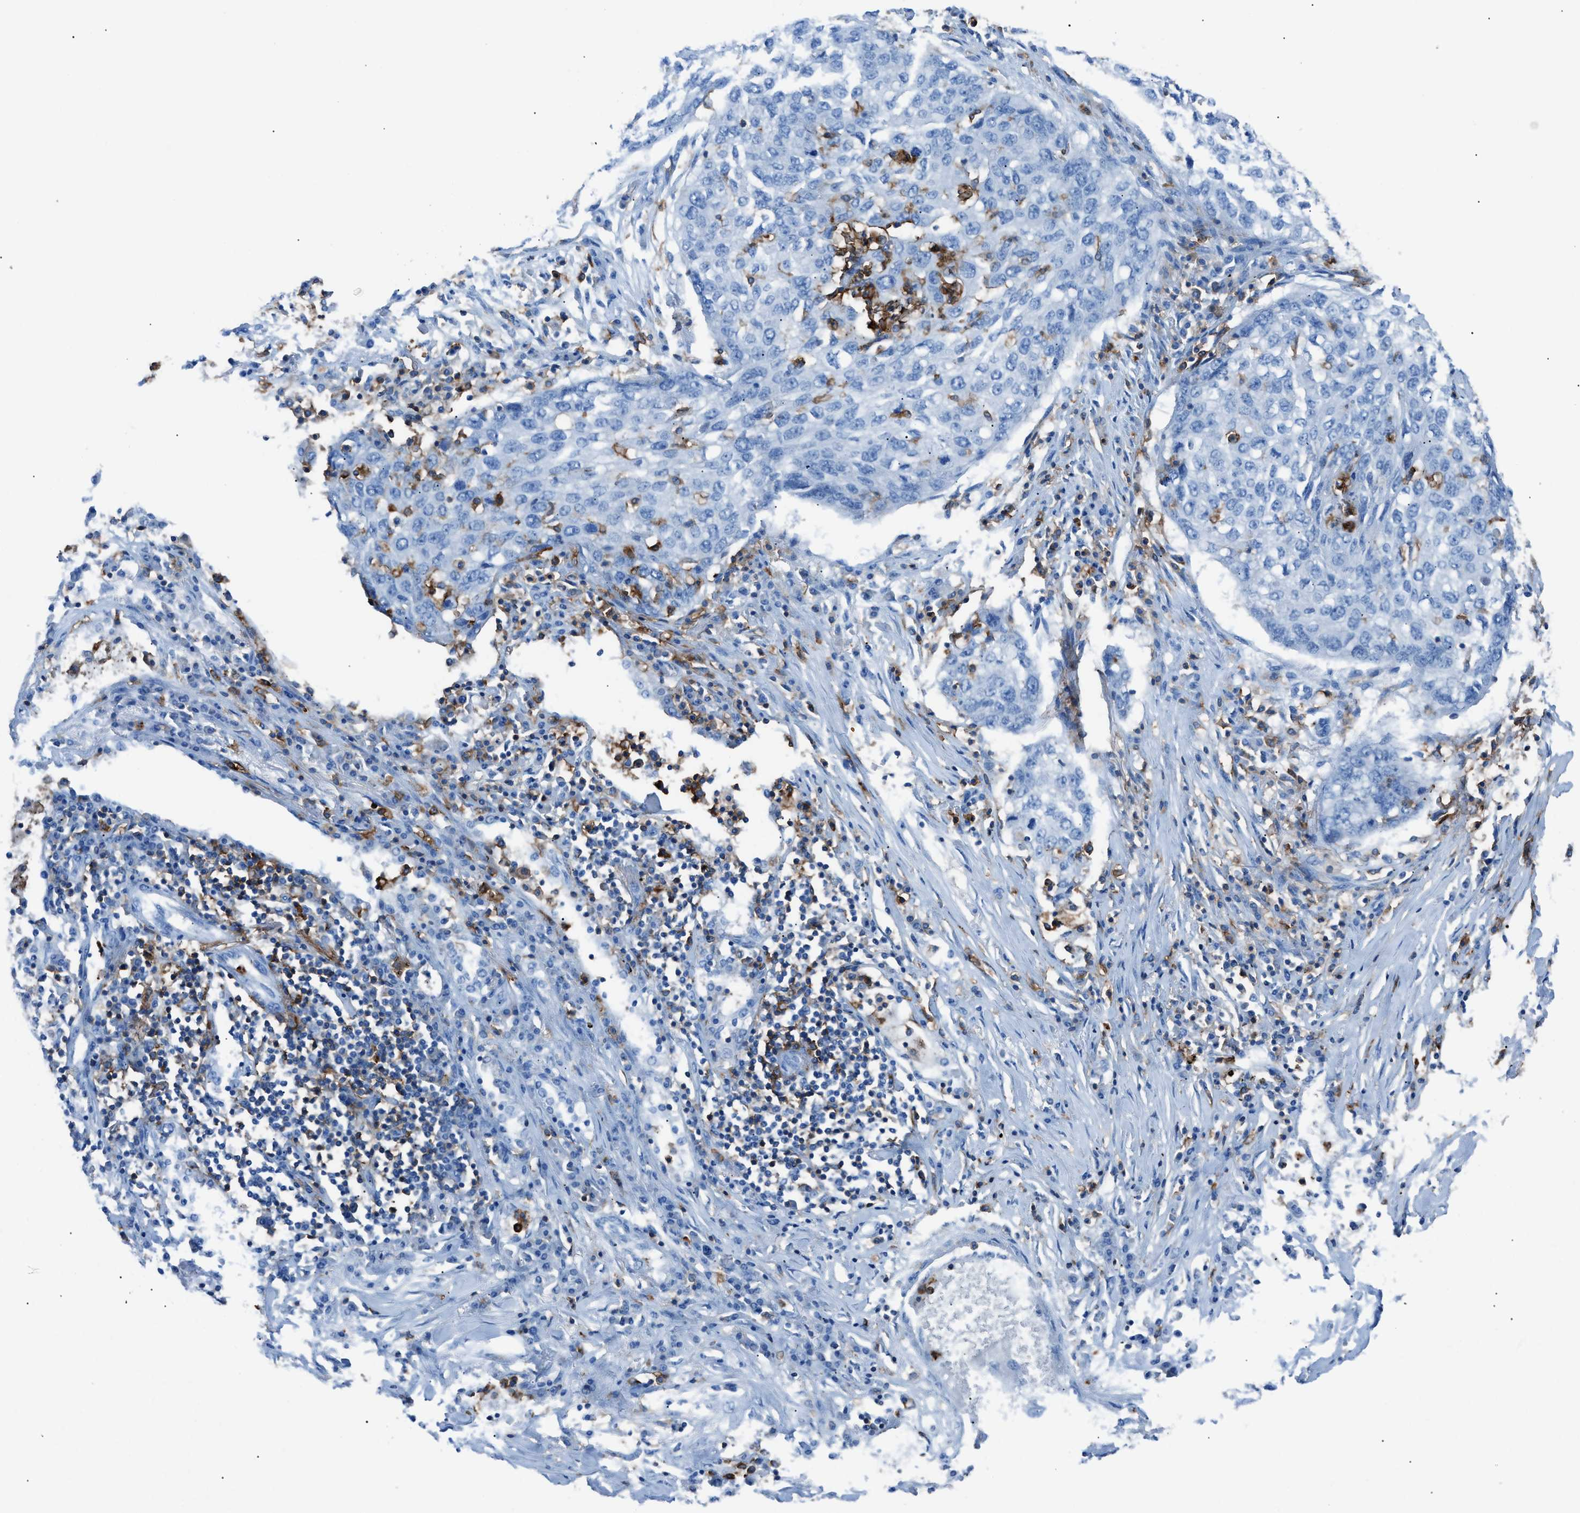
{"staining": {"intensity": "negative", "quantity": "none", "location": "none"}, "tissue": "lung cancer", "cell_type": "Tumor cells", "image_type": "cancer", "snomed": [{"axis": "morphology", "description": "Squamous cell carcinoma, NOS"}, {"axis": "topography", "description": "Lung"}], "caption": "Immunohistochemical staining of human lung squamous cell carcinoma exhibits no significant positivity in tumor cells.", "gene": "ITGB2", "patient": {"sex": "female", "age": 63}}